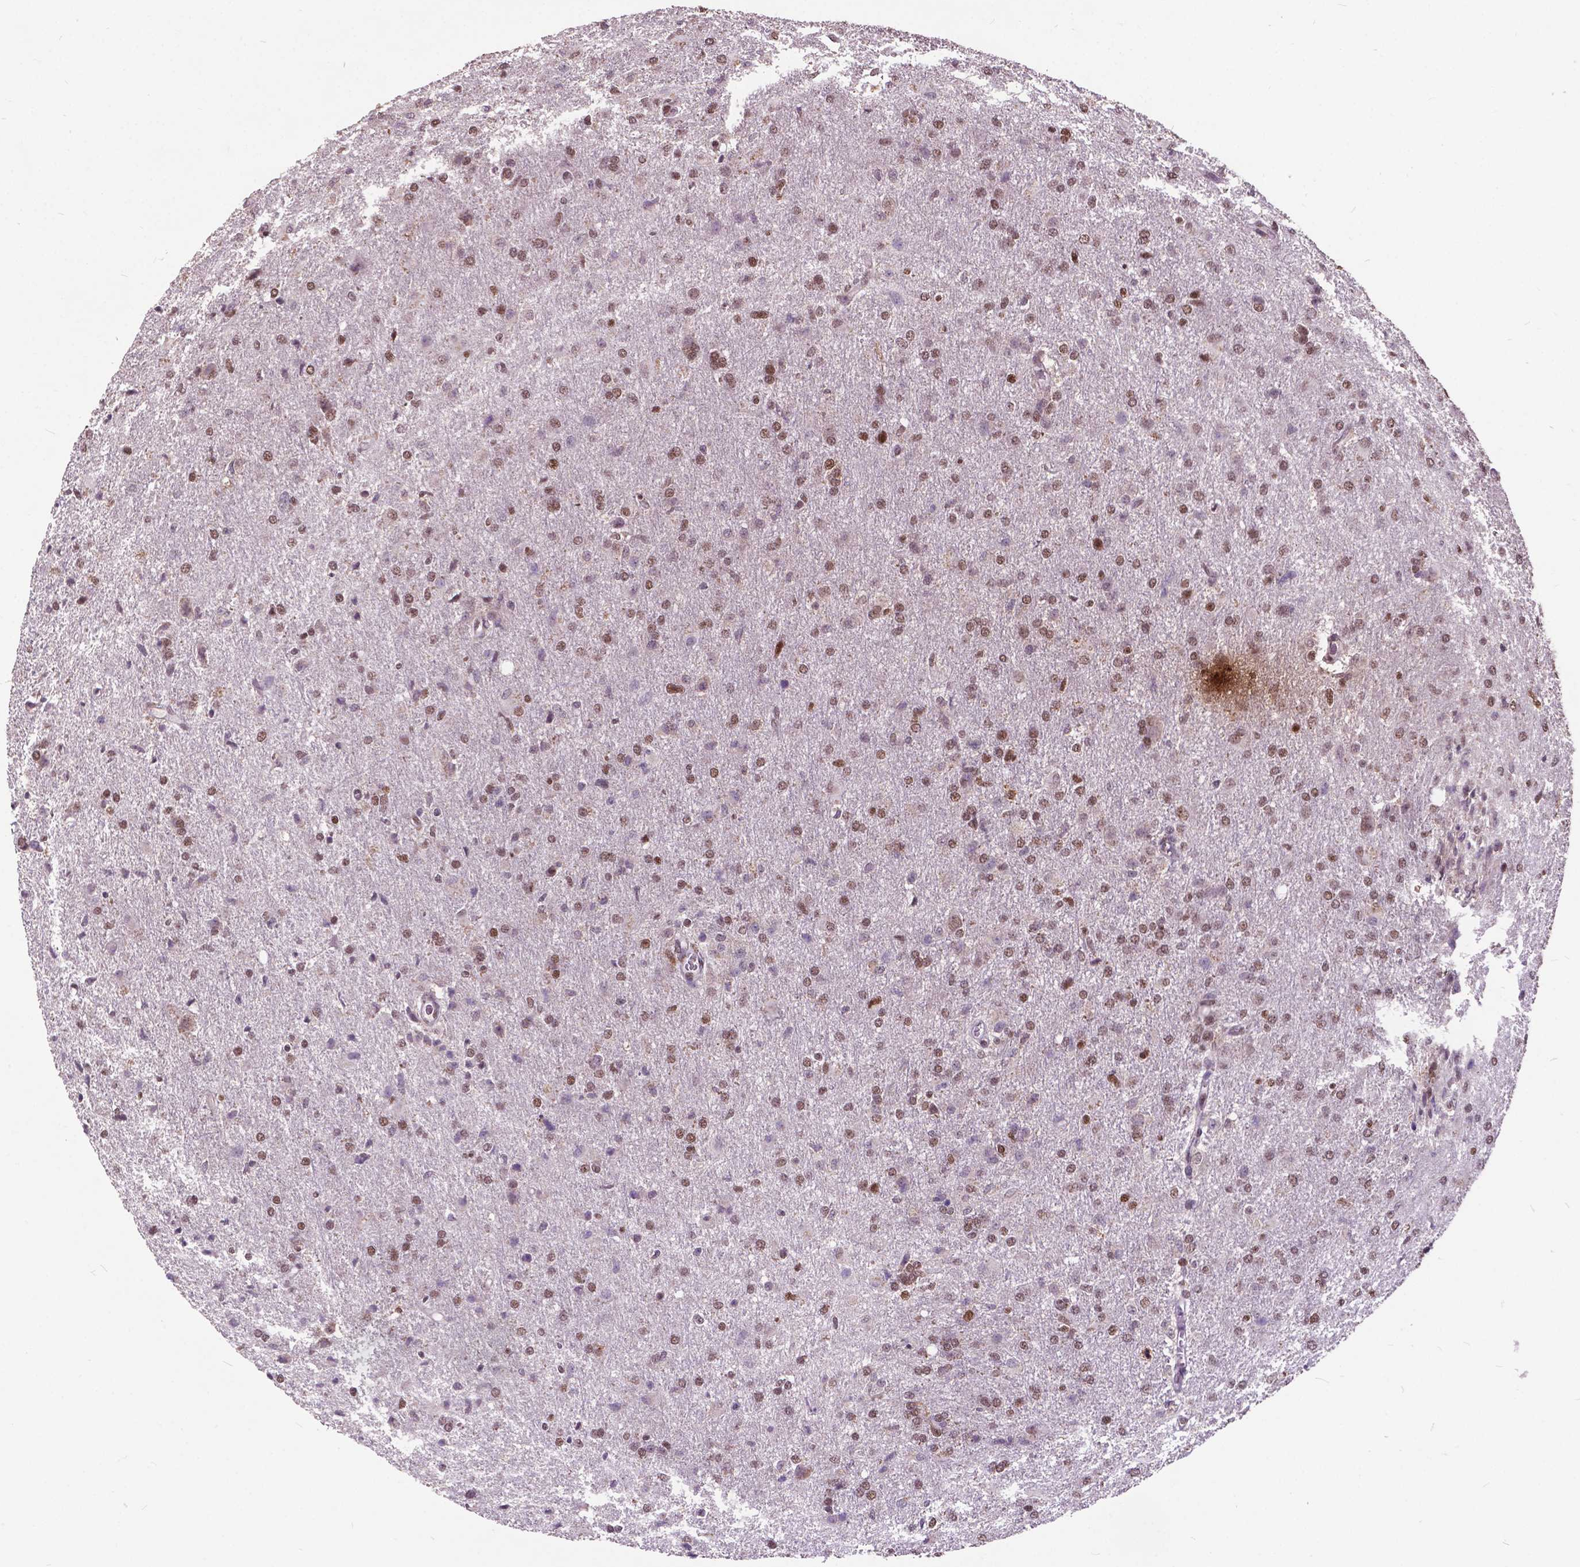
{"staining": {"intensity": "moderate", "quantity": "25%-75%", "location": "nuclear"}, "tissue": "glioma", "cell_type": "Tumor cells", "image_type": "cancer", "snomed": [{"axis": "morphology", "description": "Glioma, malignant, High grade"}, {"axis": "topography", "description": "Brain"}], "caption": "Malignant high-grade glioma was stained to show a protein in brown. There is medium levels of moderate nuclear positivity in approximately 25%-75% of tumor cells.", "gene": "MSH2", "patient": {"sex": "male", "age": 68}}